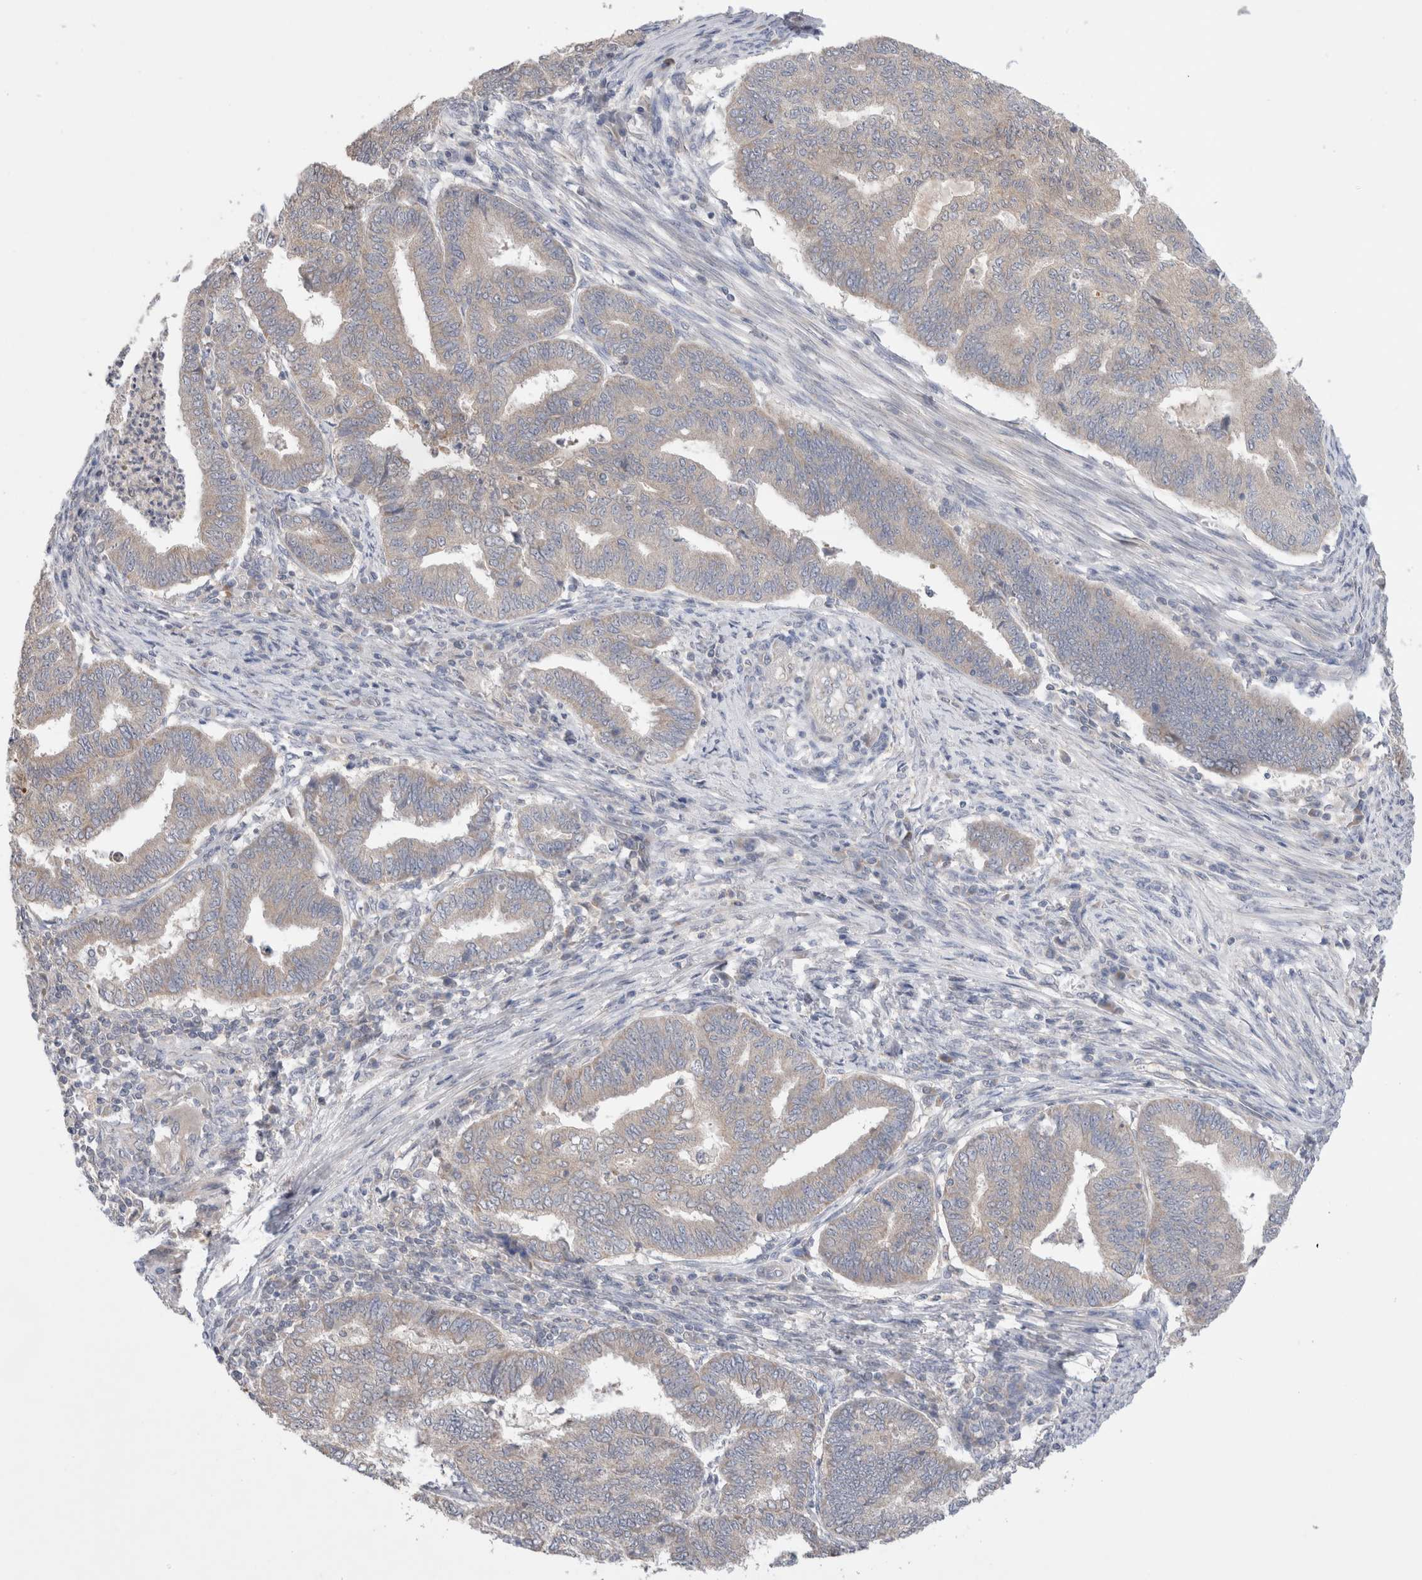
{"staining": {"intensity": "negative", "quantity": "none", "location": "none"}, "tissue": "endometrial cancer", "cell_type": "Tumor cells", "image_type": "cancer", "snomed": [{"axis": "morphology", "description": "Polyp, NOS"}, {"axis": "morphology", "description": "Adenocarcinoma, NOS"}, {"axis": "morphology", "description": "Adenoma, NOS"}, {"axis": "topography", "description": "Endometrium"}], "caption": "A photomicrograph of endometrial cancer (adenoma) stained for a protein shows no brown staining in tumor cells. (Stains: DAB (3,3'-diaminobenzidine) immunohistochemistry with hematoxylin counter stain, Microscopy: brightfield microscopy at high magnification).", "gene": "IFT74", "patient": {"sex": "female", "age": 79}}